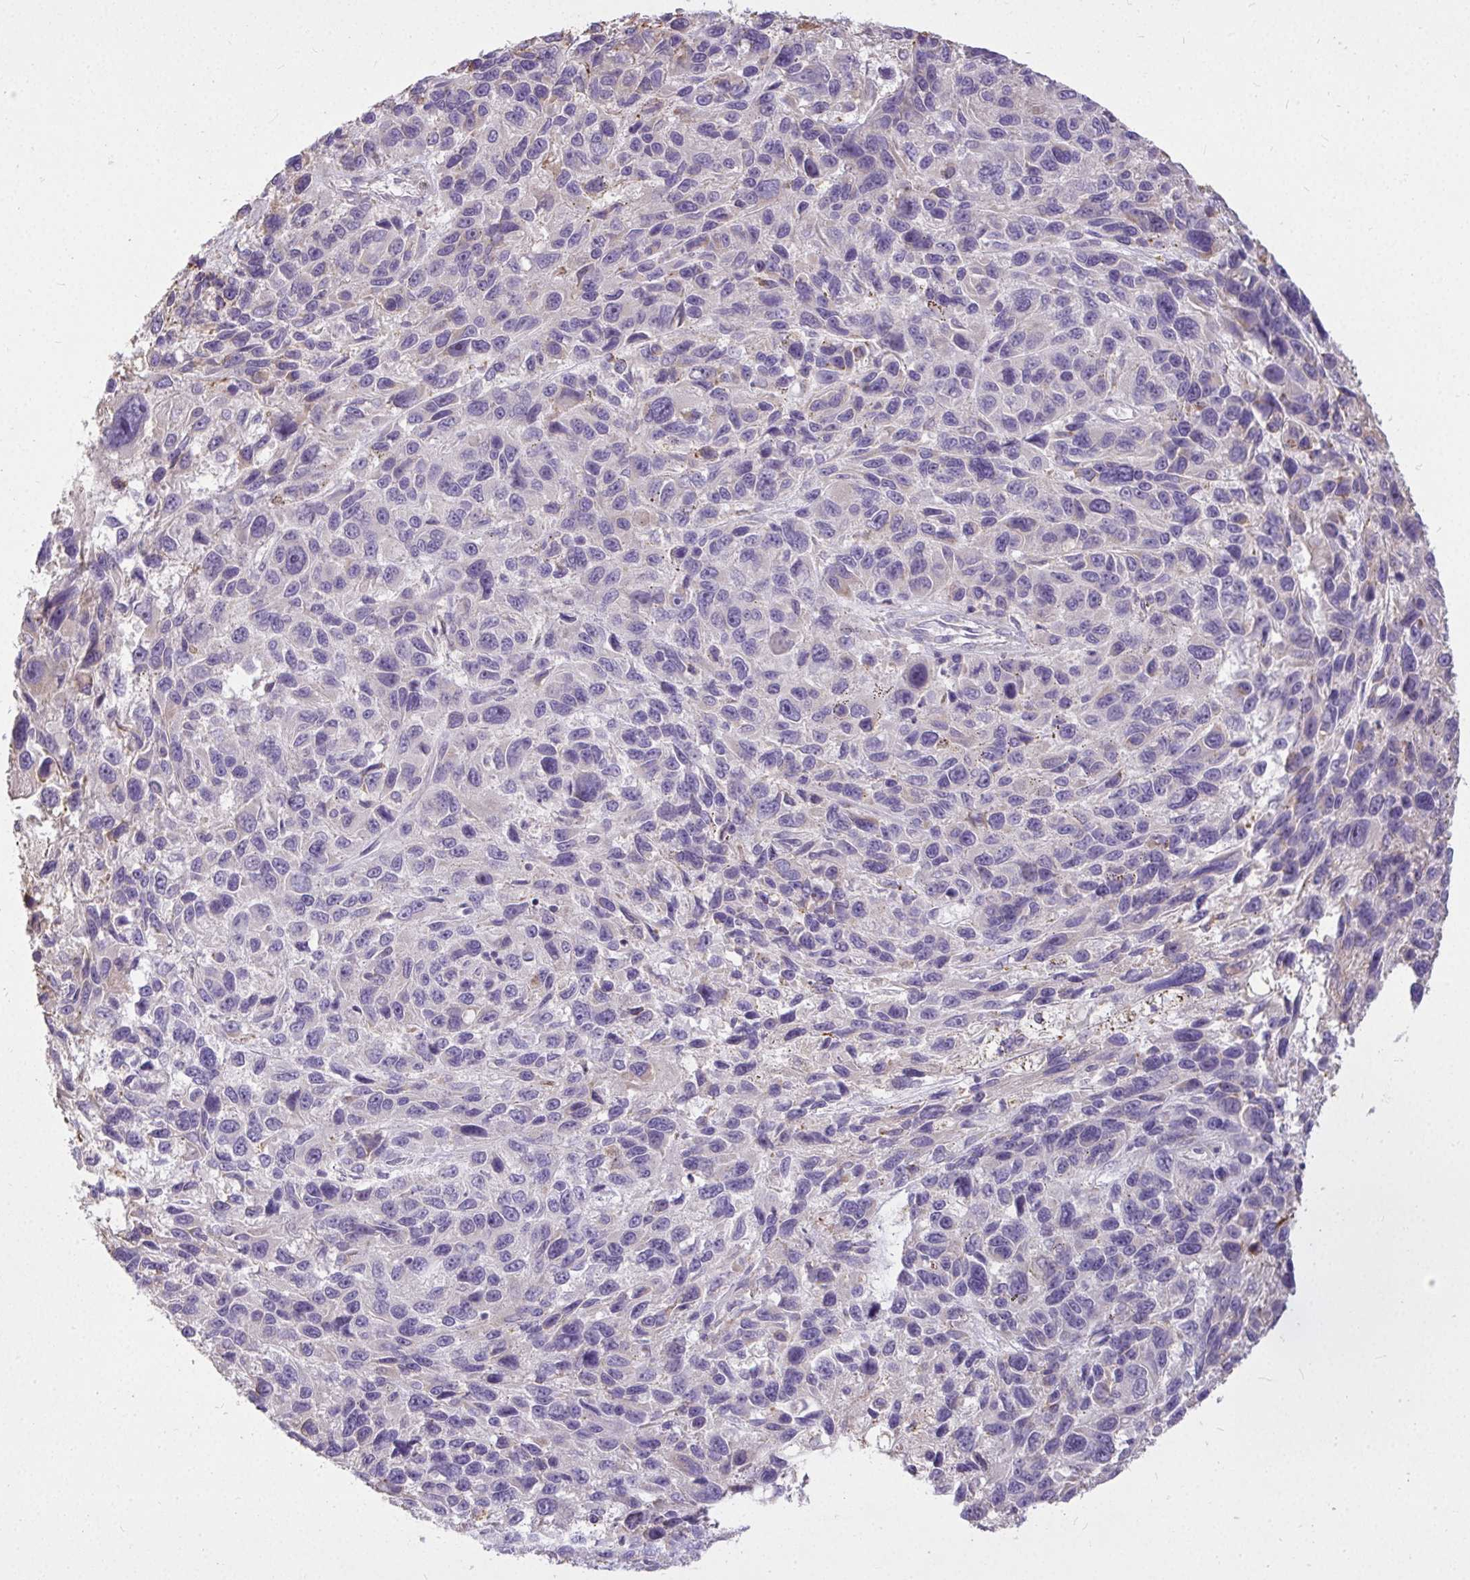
{"staining": {"intensity": "weak", "quantity": "<25%", "location": "cytoplasmic/membranous"}, "tissue": "melanoma", "cell_type": "Tumor cells", "image_type": "cancer", "snomed": [{"axis": "morphology", "description": "Malignant melanoma, NOS"}, {"axis": "topography", "description": "Skin"}], "caption": "Immunohistochemistry micrograph of neoplastic tissue: human melanoma stained with DAB (3,3'-diaminobenzidine) displays no significant protein expression in tumor cells.", "gene": "STRIP1", "patient": {"sex": "male", "age": 53}}